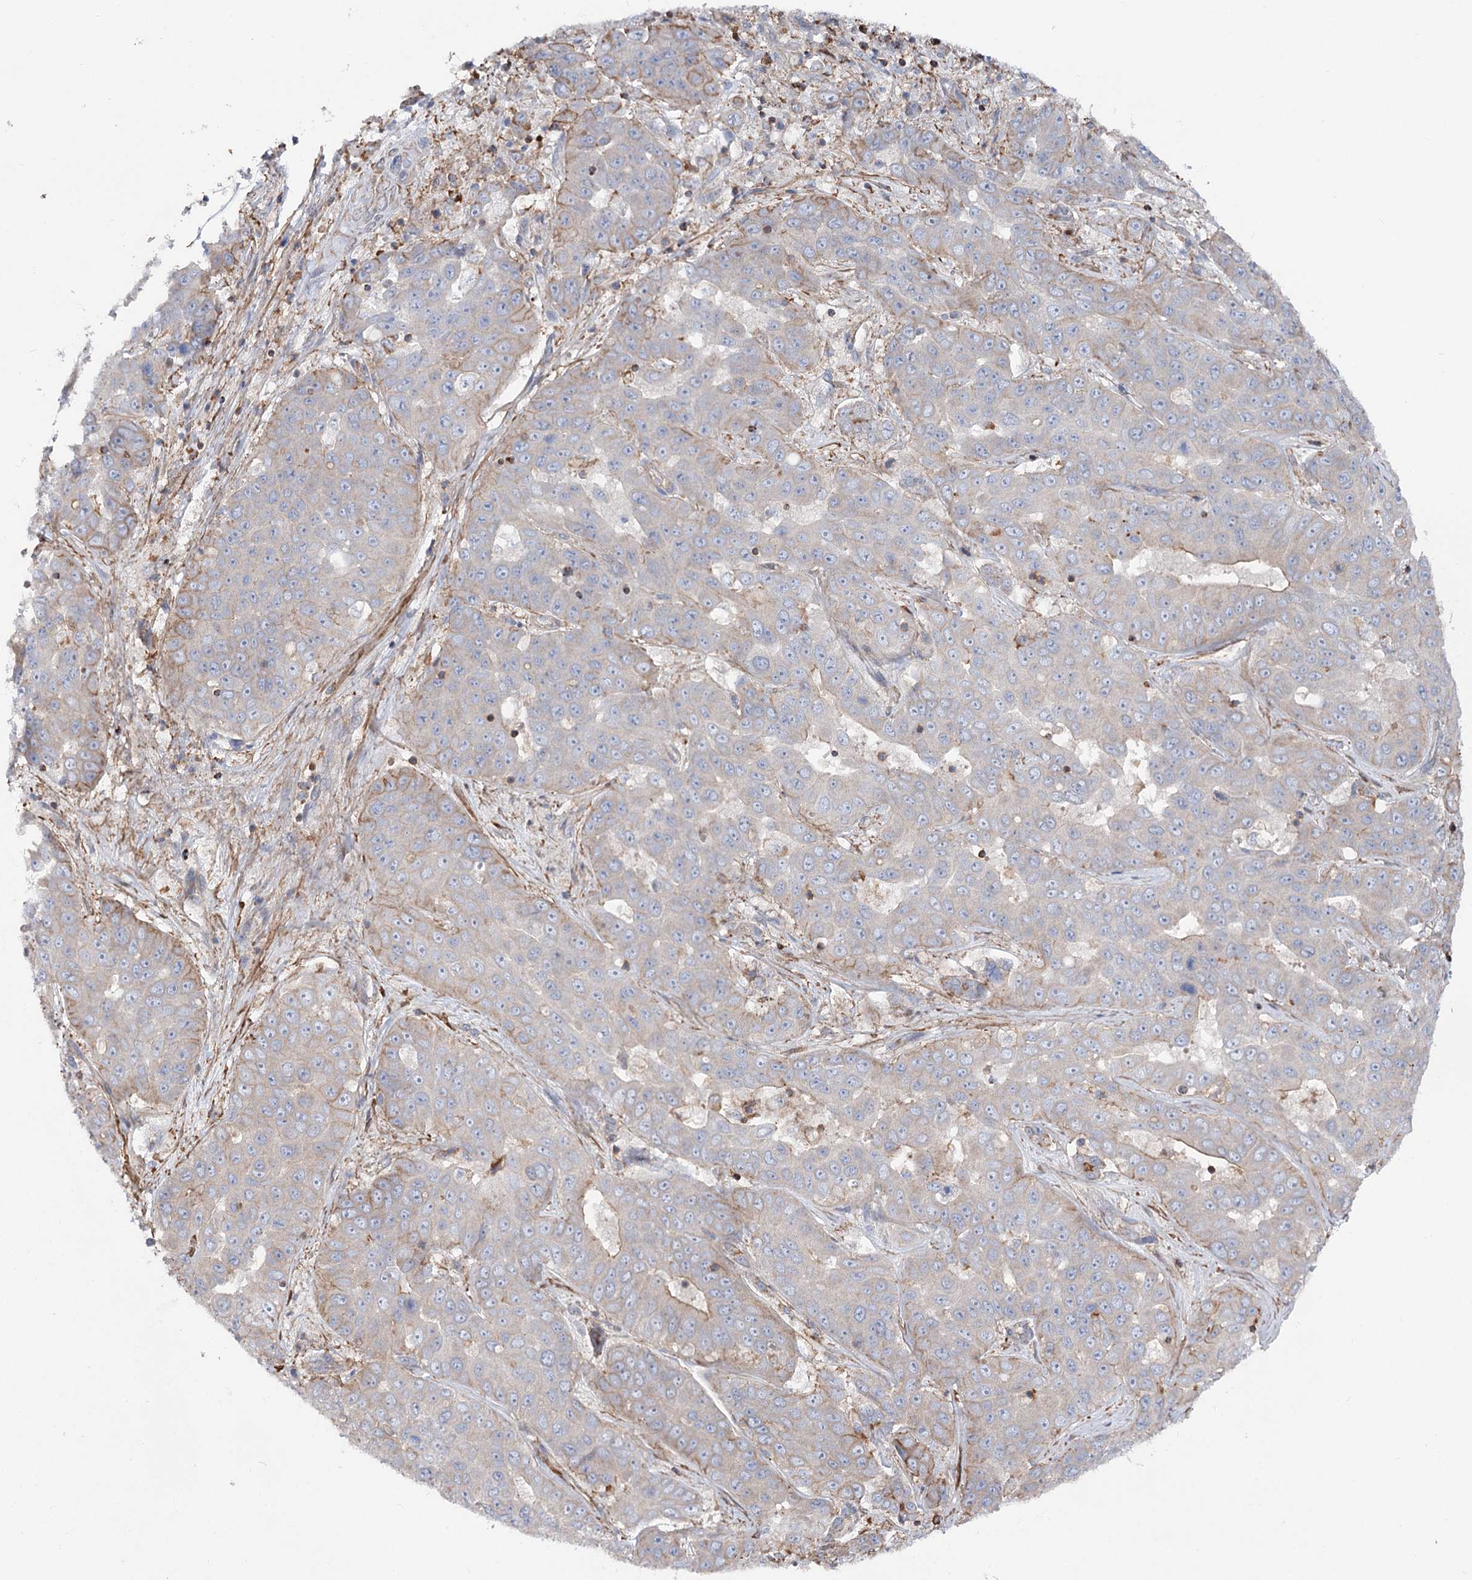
{"staining": {"intensity": "weak", "quantity": "25%-75%", "location": "cytoplasmic/membranous"}, "tissue": "liver cancer", "cell_type": "Tumor cells", "image_type": "cancer", "snomed": [{"axis": "morphology", "description": "Cholangiocarcinoma"}, {"axis": "topography", "description": "Liver"}], "caption": "Cholangiocarcinoma (liver) stained with IHC shows weak cytoplasmic/membranous staining in approximately 25%-75% of tumor cells.", "gene": "LARP1B", "patient": {"sex": "female", "age": 52}}